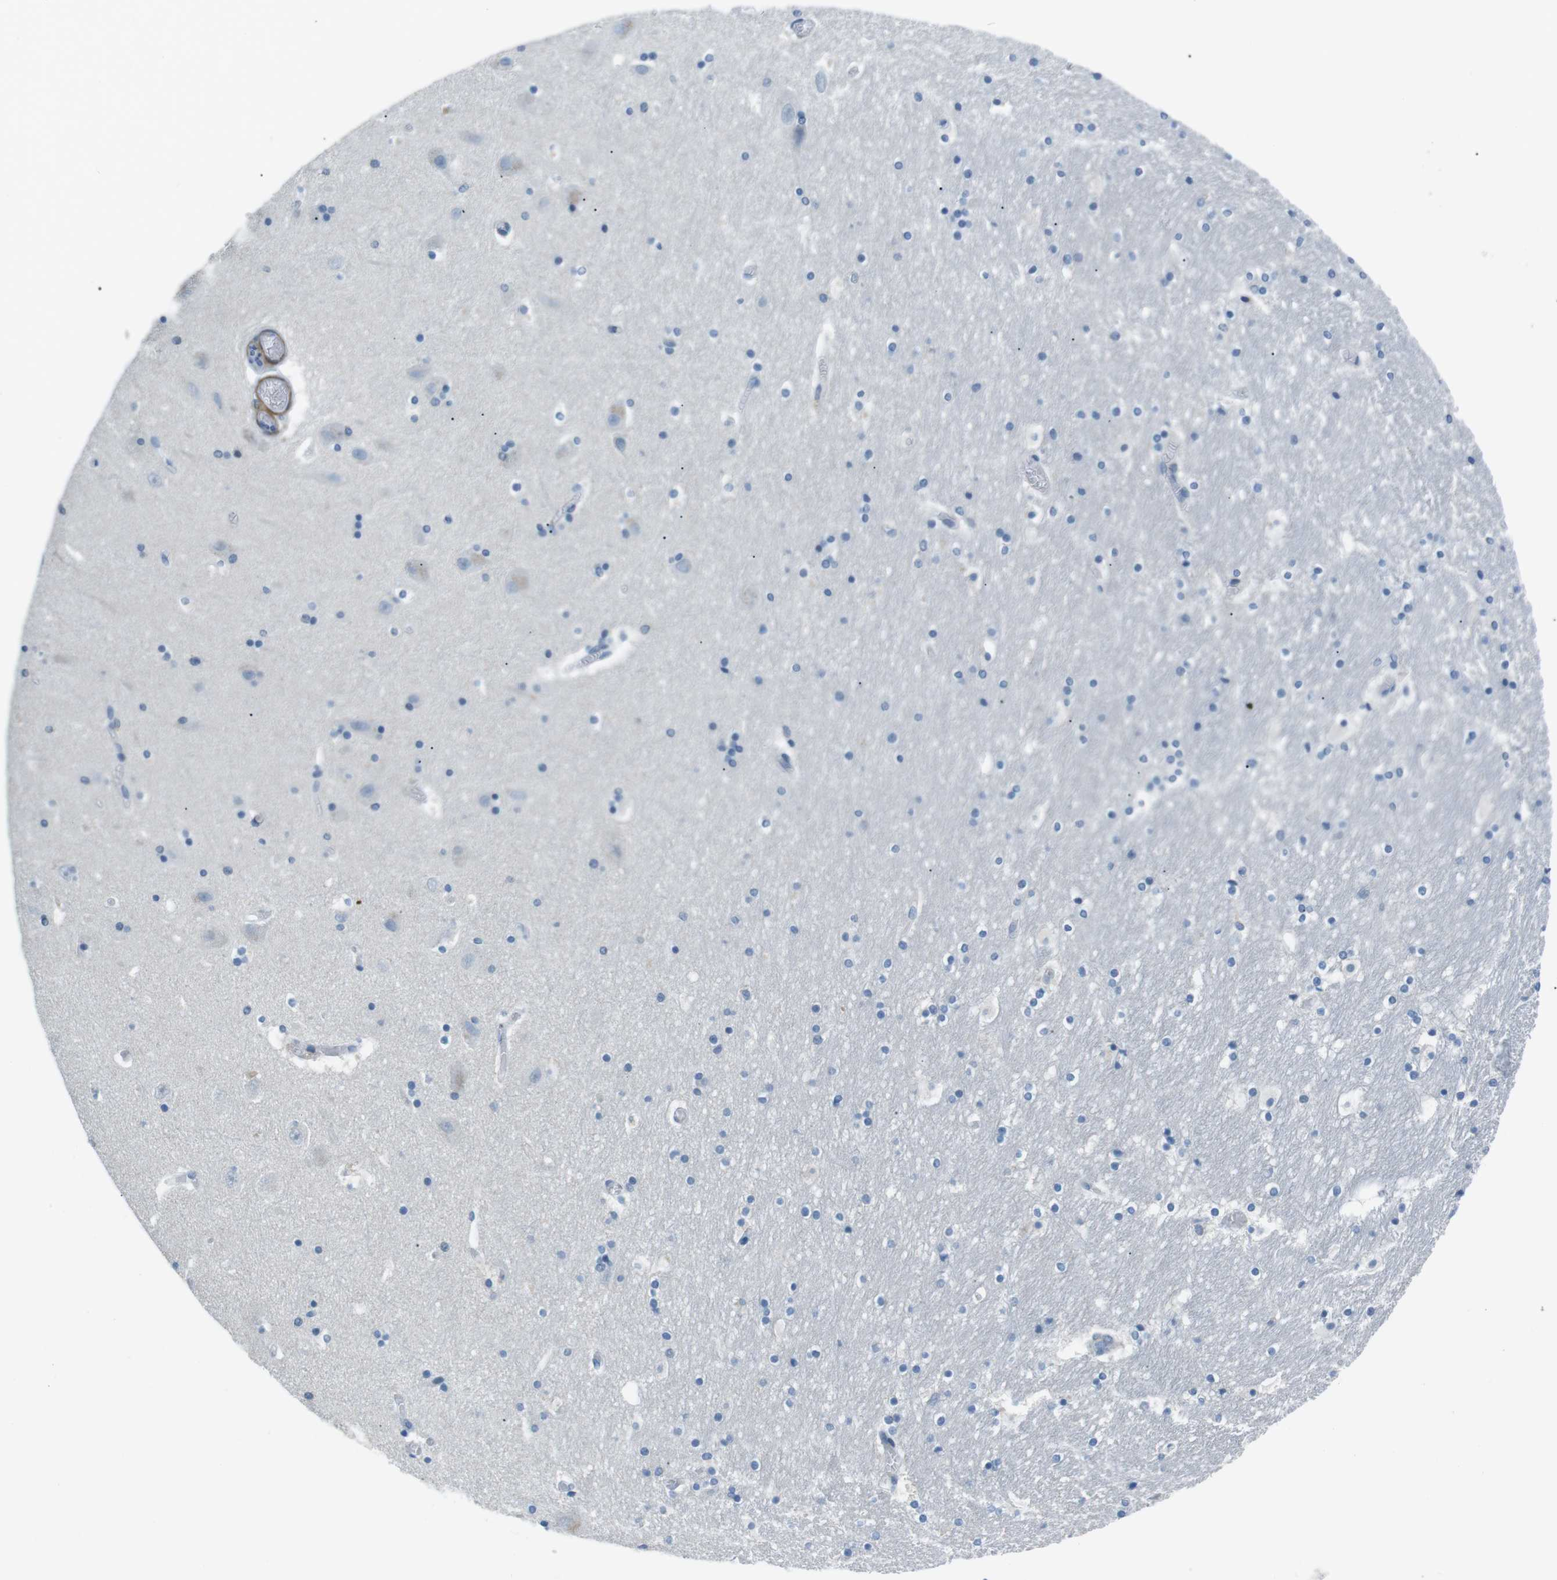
{"staining": {"intensity": "negative", "quantity": "none", "location": "none"}, "tissue": "hippocampus", "cell_type": "Glial cells", "image_type": "normal", "snomed": [{"axis": "morphology", "description": "Normal tissue, NOS"}, {"axis": "topography", "description": "Hippocampus"}], "caption": "Protein analysis of unremarkable hippocampus displays no significant expression in glial cells. (DAB (3,3'-diaminobenzidine) IHC with hematoxylin counter stain).", "gene": "ARVCF", "patient": {"sex": "male", "age": 45}}